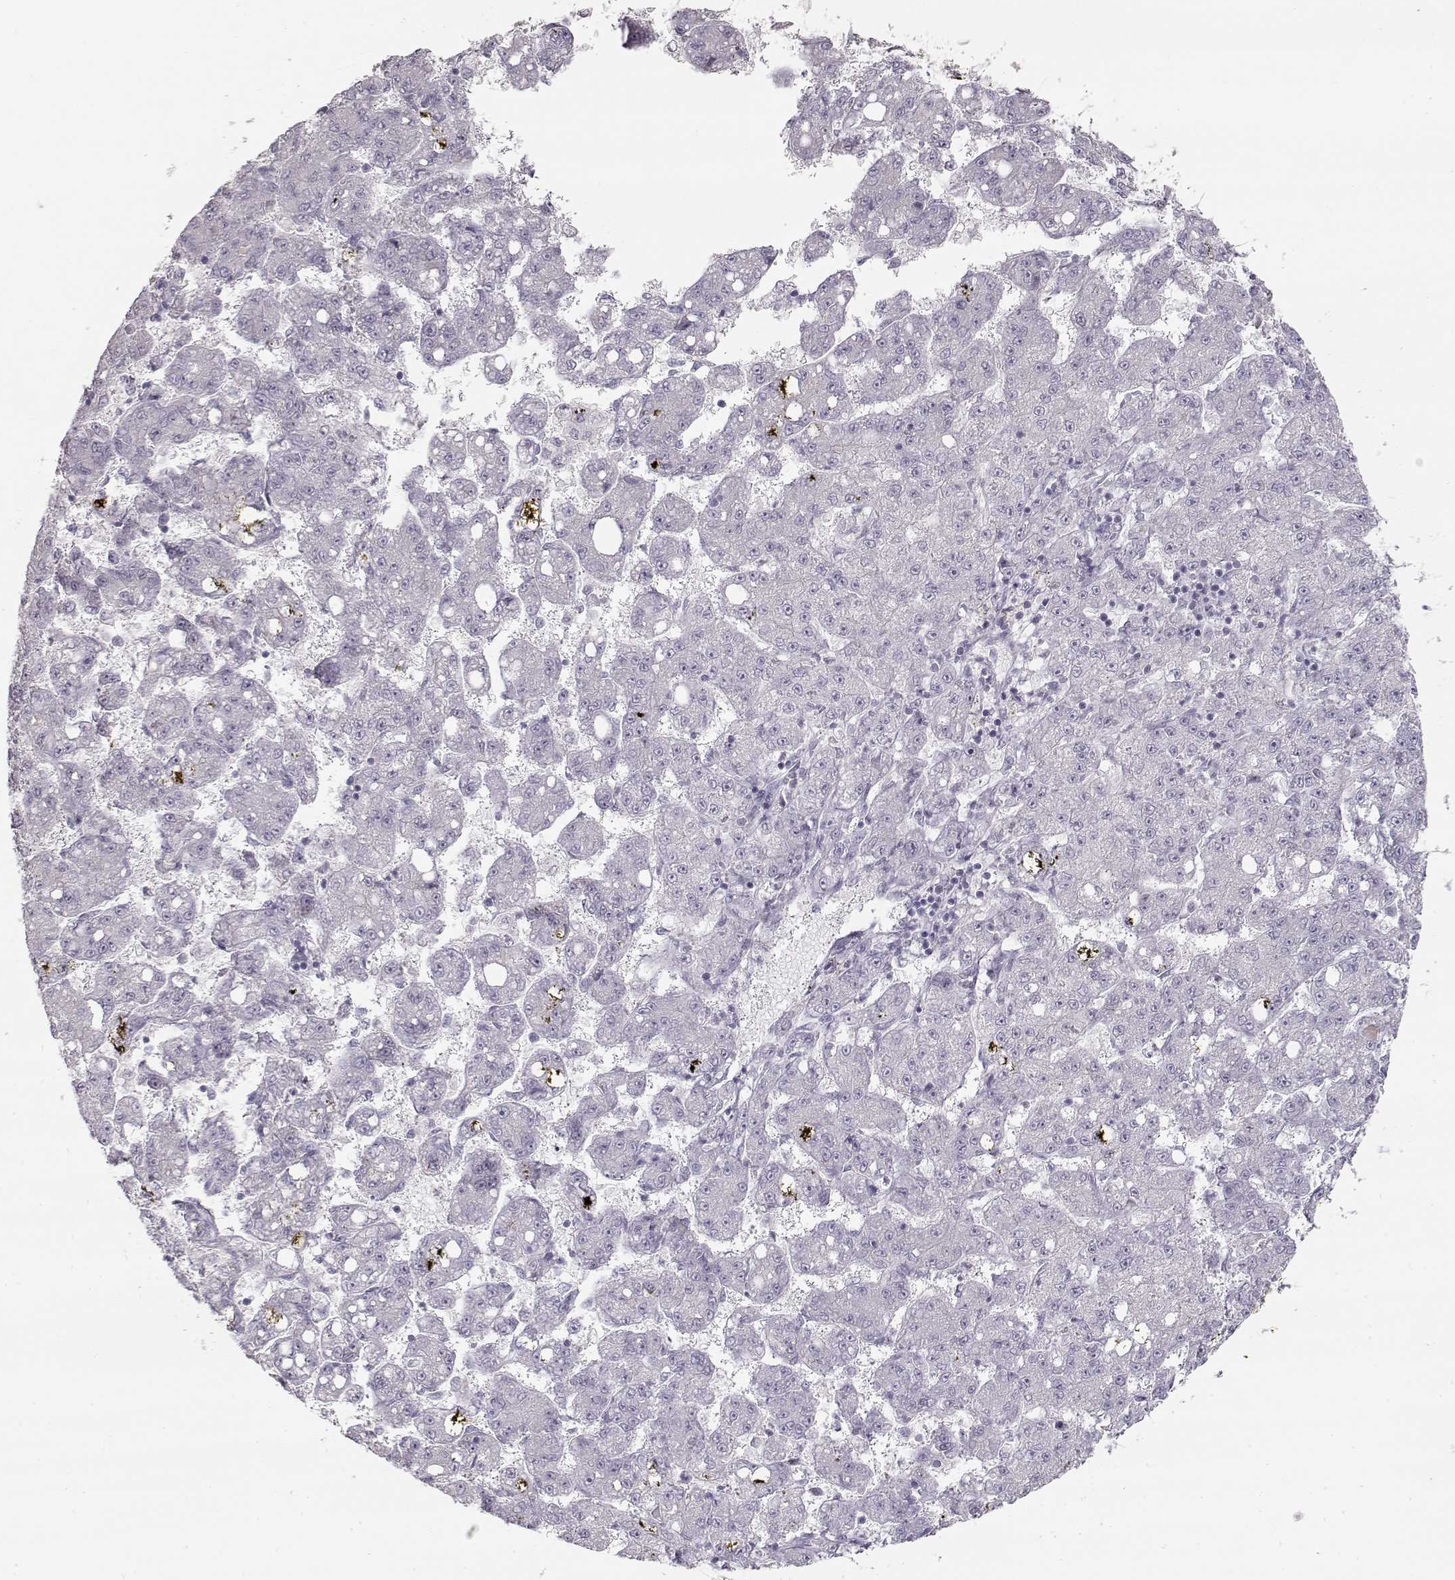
{"staining": {"intensity": "negative", "quantity": "none", "location": "none"}, "tissue": "liver cancer", "cell_type": "Tumor cells", "image_type": "cancer", "snomed": [{"axis": "morphology", "description": "Carcinoma, Hepatocellular, NOS"}, {"axis": "topography", "description": "Liver"}], "caption": "Liver cancer (hepatocellular carcinoma) was stained to show a protein in brown. There is no significant expression in tumor cells. (Immunohistochemistry, brightfield microscopy, high magnification).", "gene": "S100B", "patient": {"sex": "female", "age": 65}}